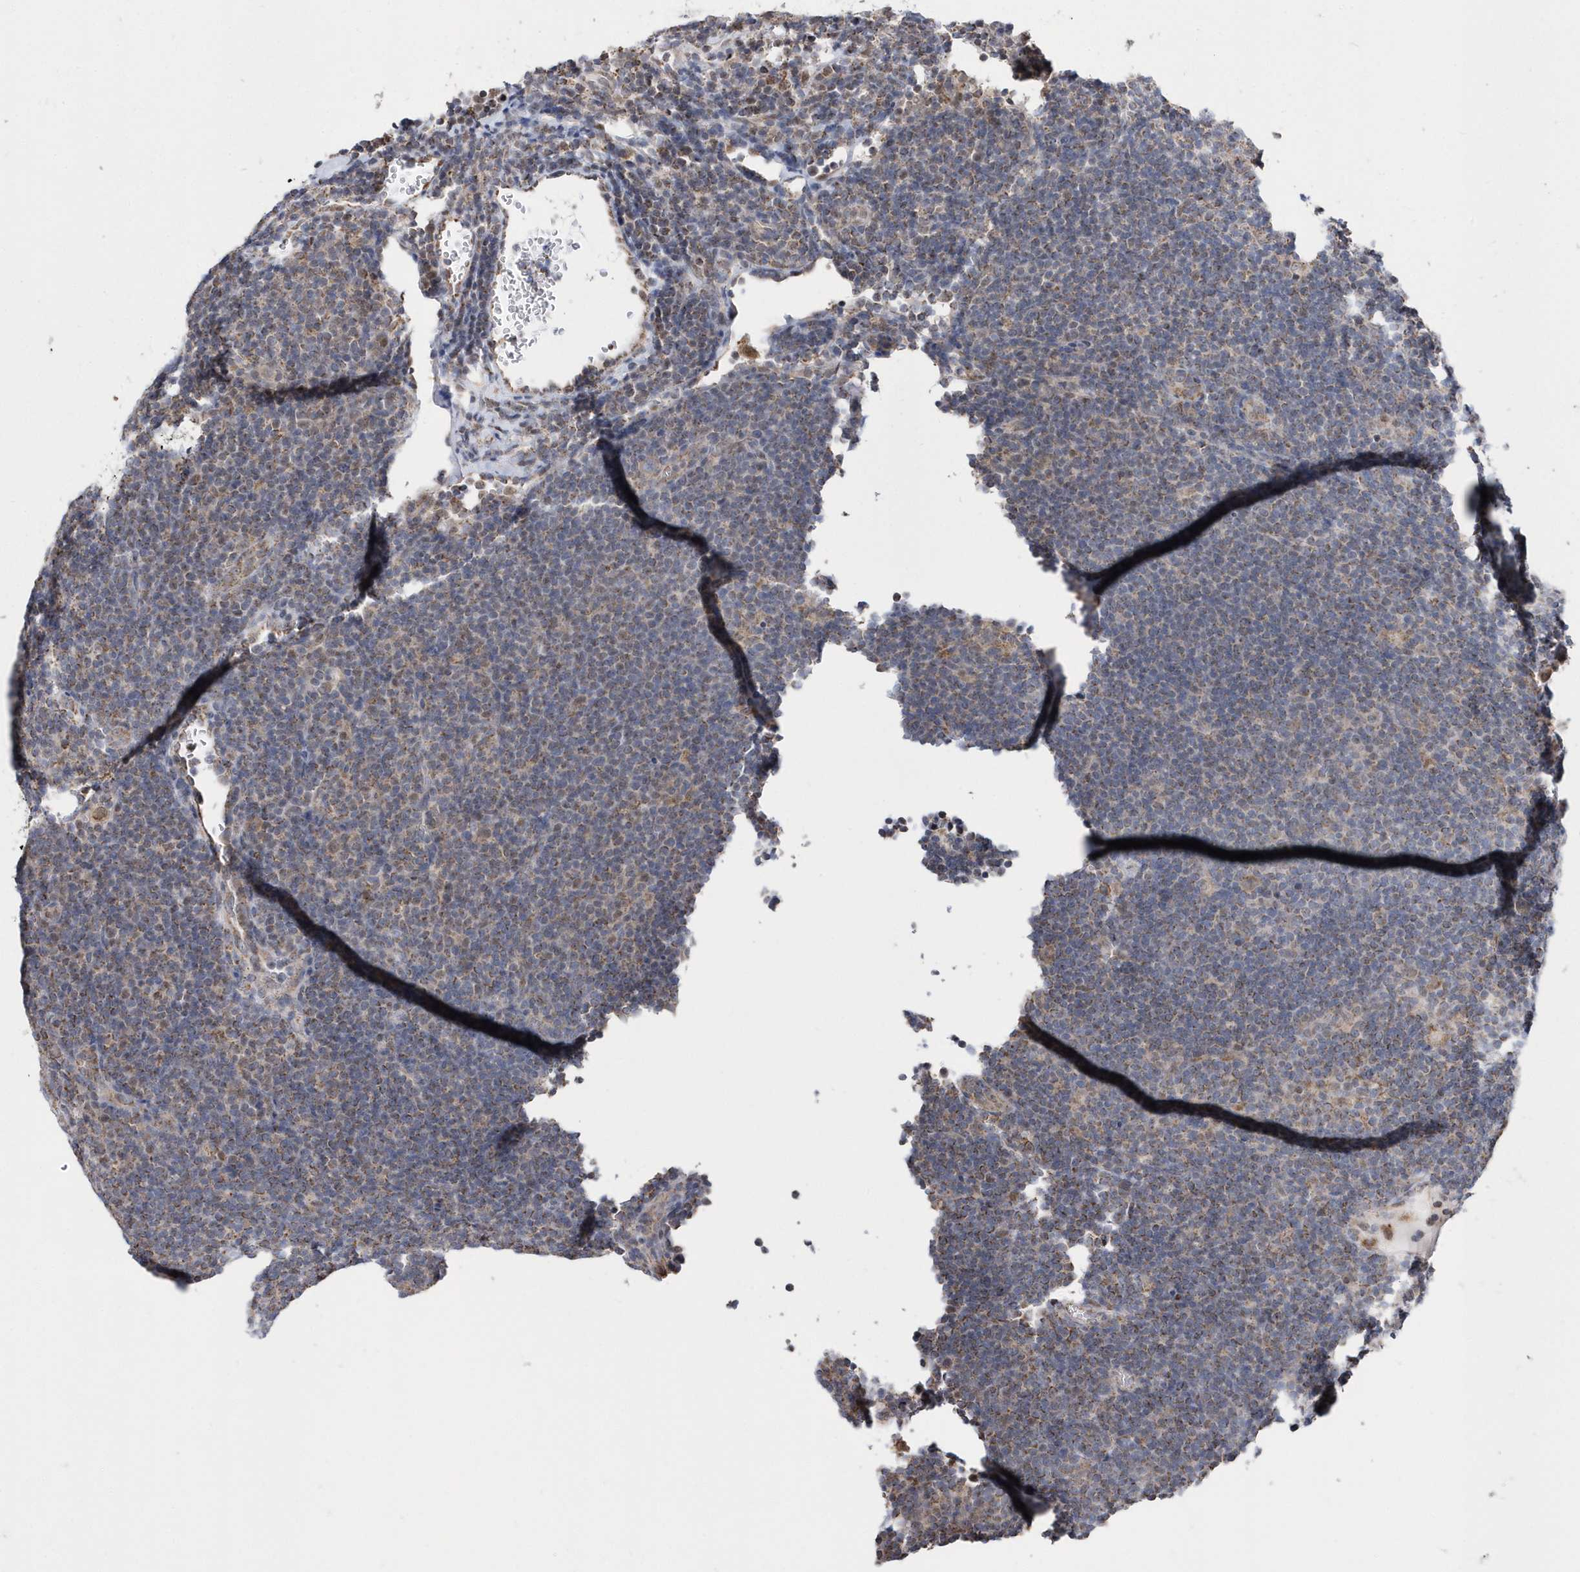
{"staining": {"intensity": "weak", "quantity": ">75%", "location": "cytoplasmic/membranous"}, "tissue": "lymphoma", "cell_type": "Tumor cells", "image_type": "cancer", "snomed": [{"axis": "morphology", "description": "Hodgkin's disease, NOS"}, {"axis": "topography", "description": "Lymph node"}], "caption": "This image displays Hodgkin's disease stained with immunohistochemistry (IHC) to label a protein in brown. The cytoplasmic/membranous of tumor cells show weak positivity for the protein. Nuclei are counter-stained blue.", "gene": "SPATA5", "patient": {"sex": "female", "age": 57}}